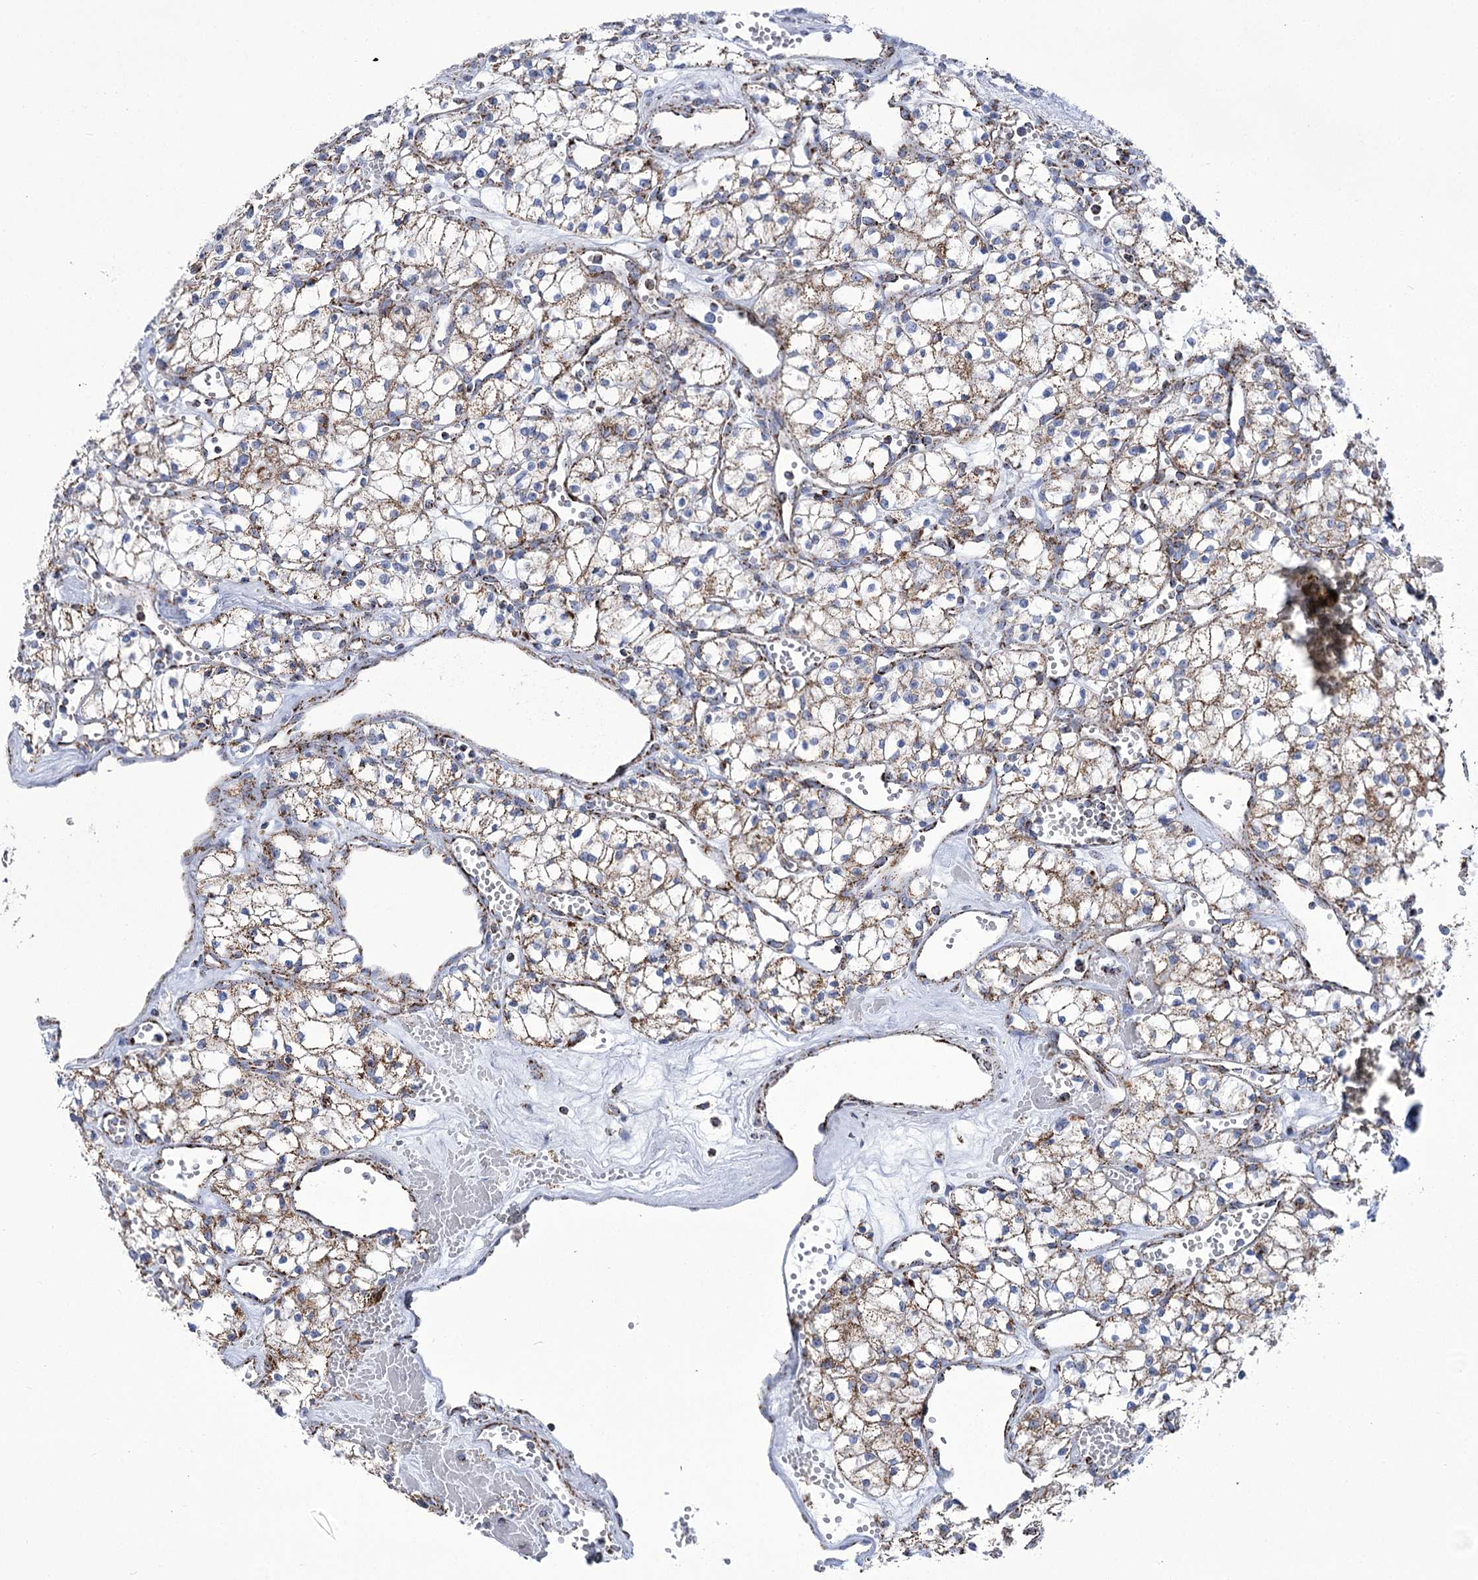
{"staining": {"intensity": "moderate", "quantity": "25%-75%", "location": "cytoplasmic/membranous"}, "tissue": "renal cancer", "cell_type": "Tumor cells", "image_type": "cancer", "snomed": [{"axis": "morphology", "description": "Adenocarcinoma, NOS"}, {"axis": "topography", "description": "Kidney"}], "caption": "DAB (3,3'-diaminobenzidine) immunohistochemical staining of renal cancer (adenocarcinoma) demonstrates moderate cytoplasmic/membranous protein staining in about 25%-75% of tumor cells.", "gene": "PDHB", "patient": {"sex": "male", "age": 59}}